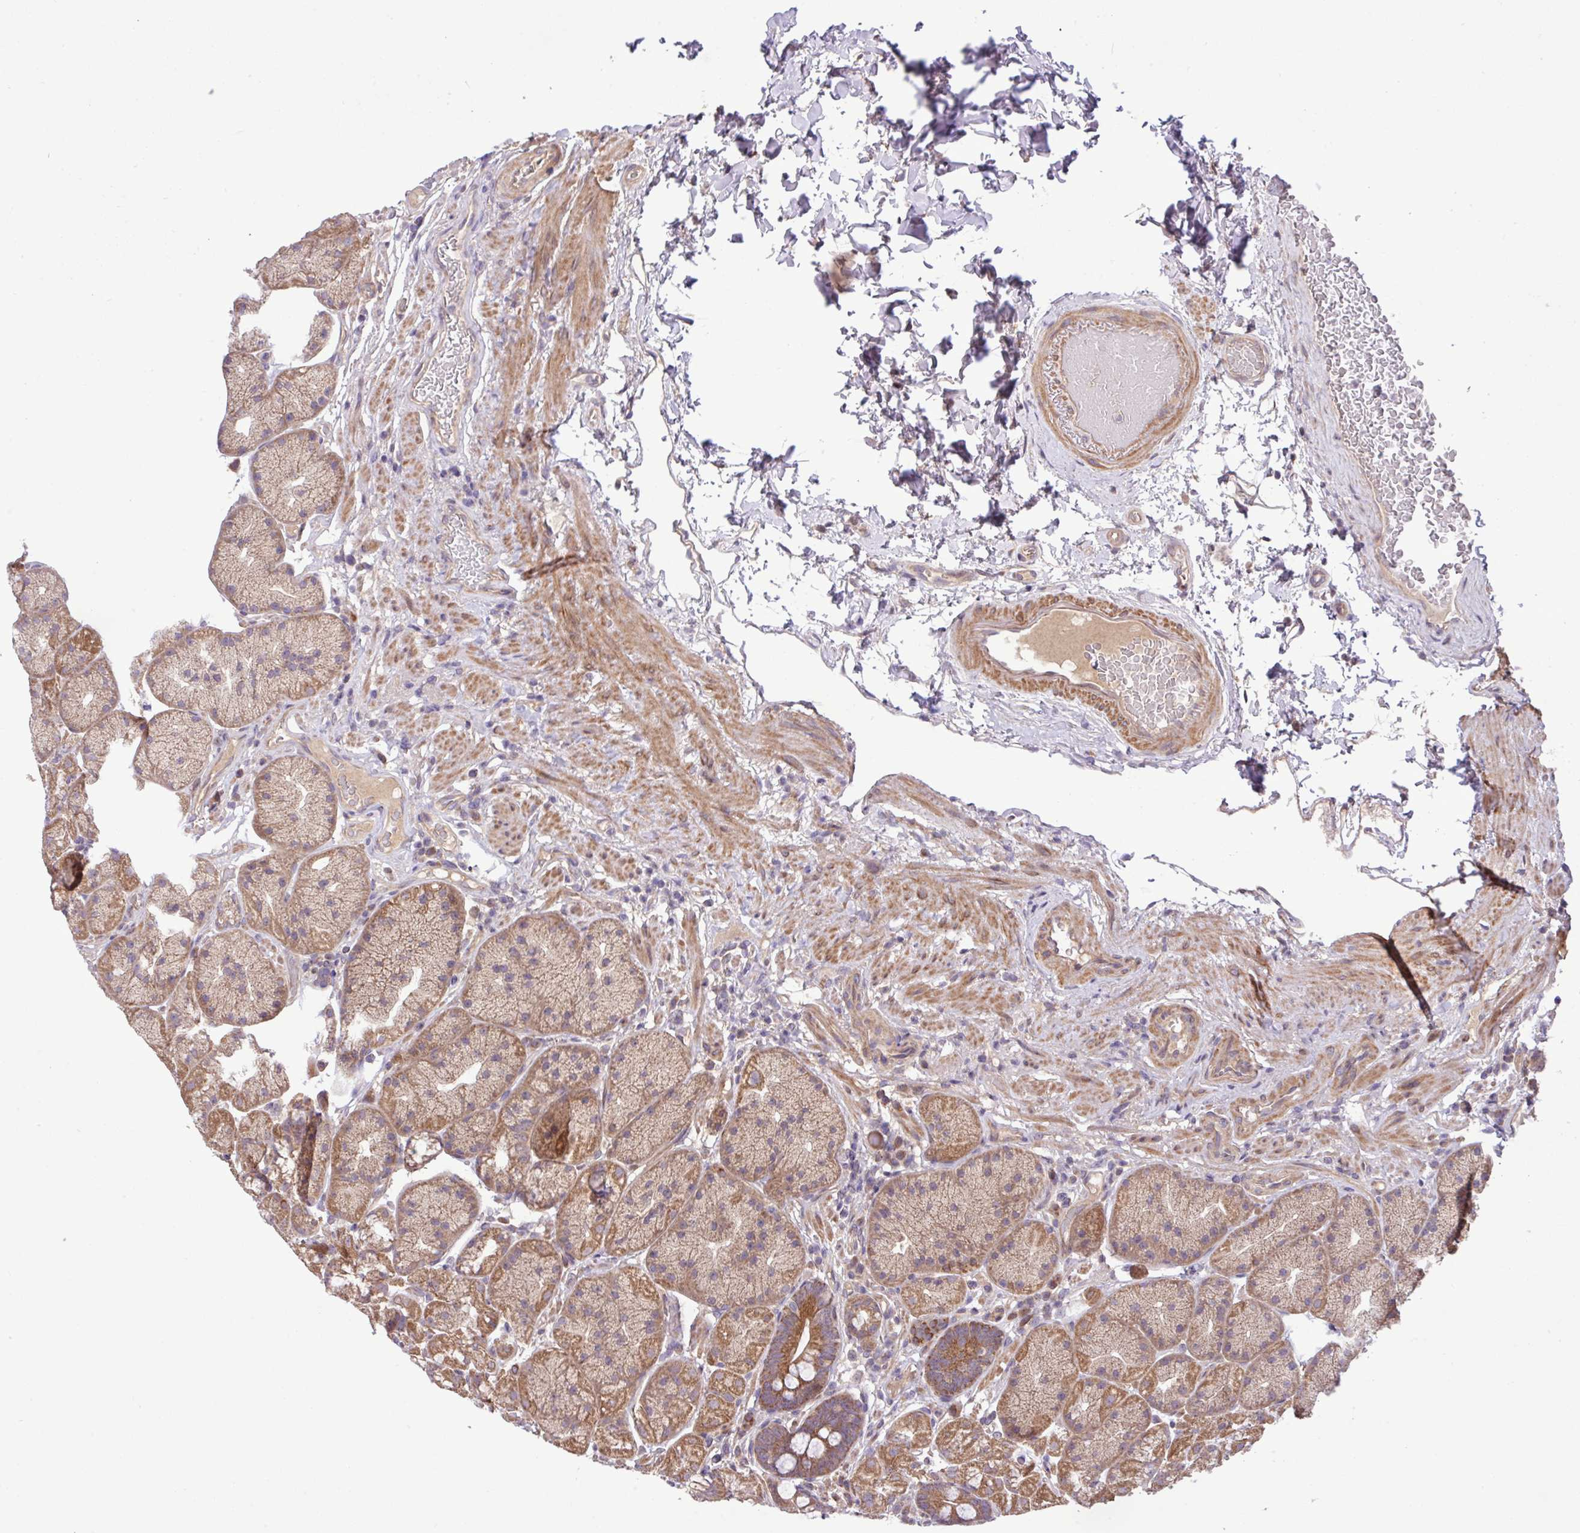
{"staining": {"intensity": "moderate", "quantity": ">75%", "location": "cytoplasmic/membranous"}, "tissue": "stomach", "cell_type": "Glandular cells", "image_type": "normal", "snomed": [{"axis": "morphology", "description": "Normal tissue, NOS"}, {"axis": "topography", "description": "Stomach, lower"}], "caption": "Brown immunohistochemical staining in unremarkable stomach shows moderate cytoplasmic/membranous staining in about >75% of glandular cells. Ihc stains the protein of interest in brown and the nuclei are stained blue.", "gene": "TIMM10B", "patient": {"sex": "male", "age": 67}}